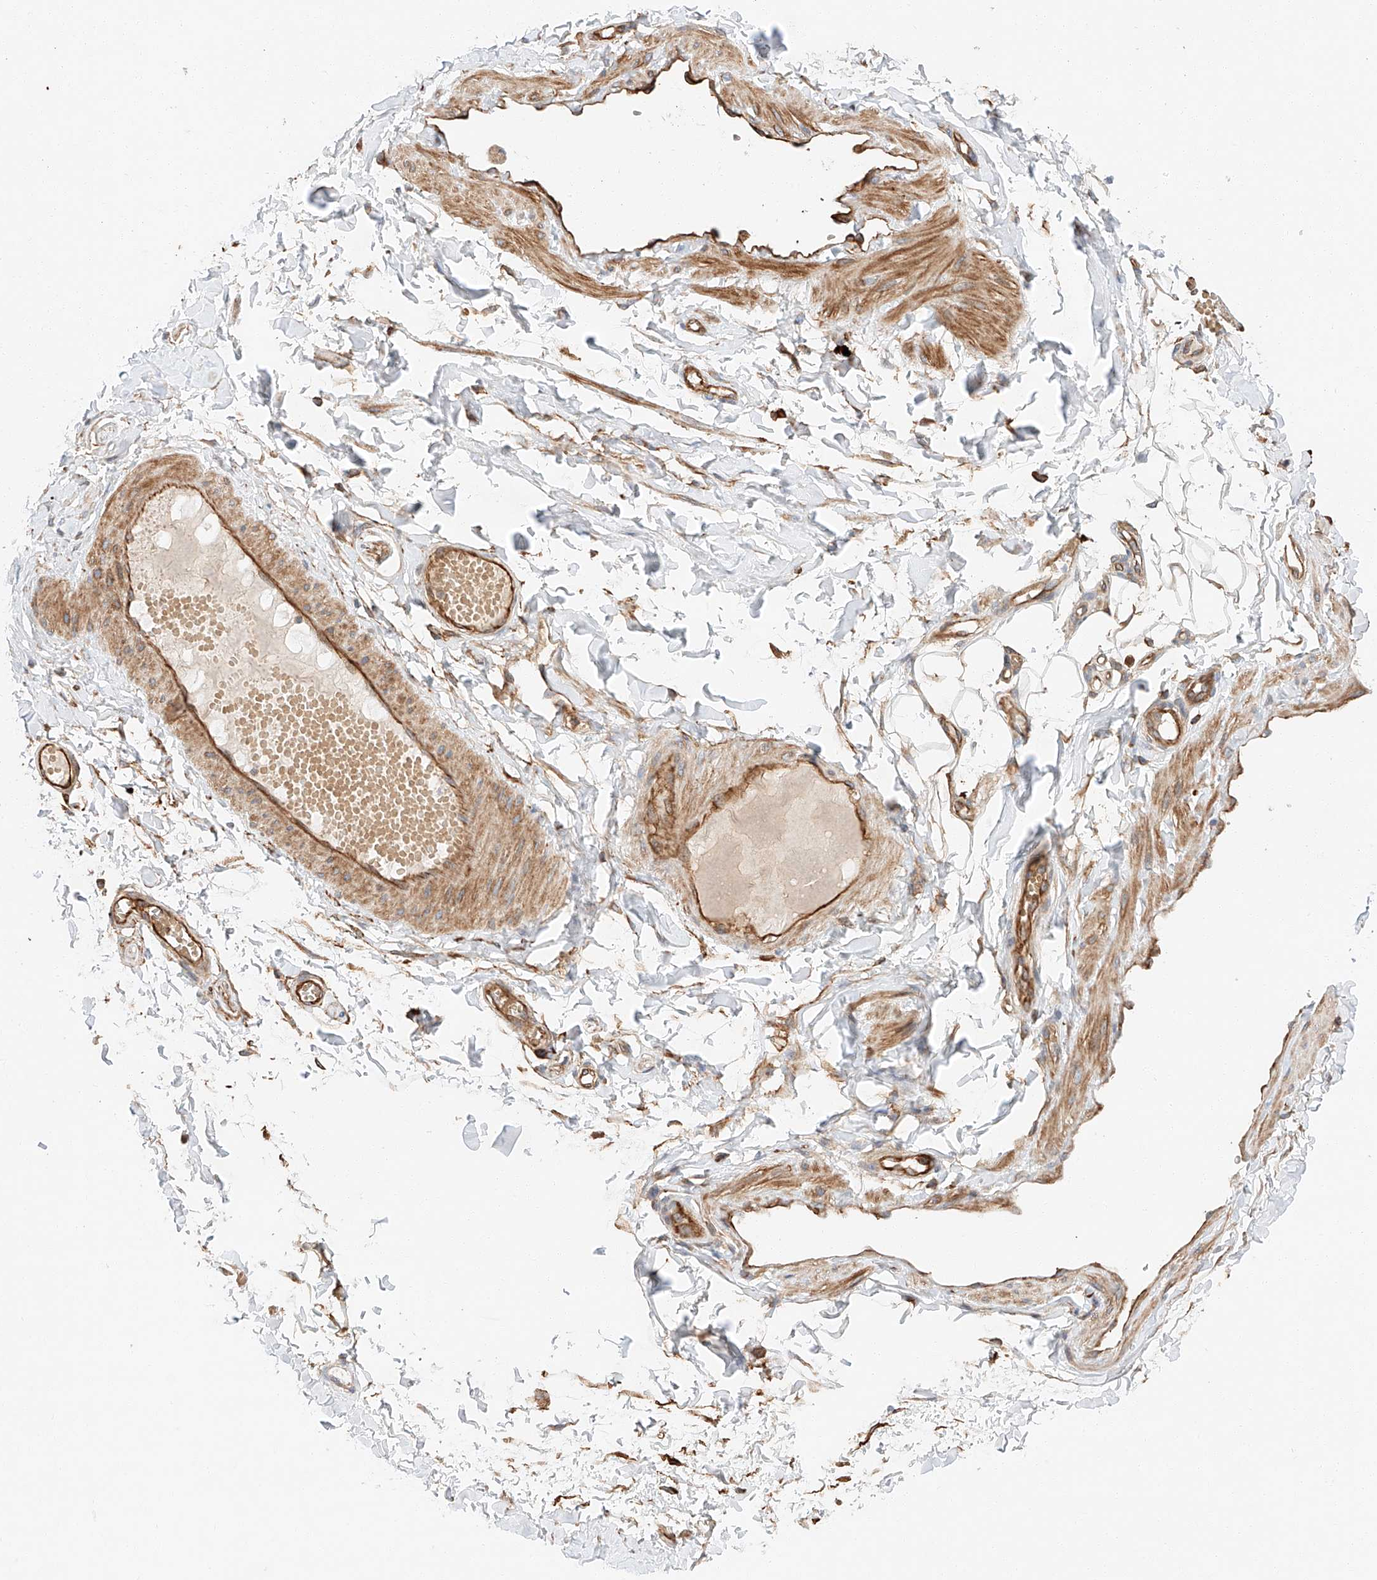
{"staining": {"intensity": "negative", "quantity": "none", "location": "none"}, "tissue": "adipose tissue", "cell_type": "Adipocytes", "image_type": "normal", "snomed": [{"axis": "morphology", "description": "Normal tissue, NOS"}, {"axis": "topography", "description": "Adipose tissue"}, {"axis": "topography", "description": "Vascular tissue"}, {"axis": "topography", "description": "Peripheral nerve tissue"}], "caption": "Immunohistochemistry (IHC) image of normal adipose tissue: adipose tissue stained with DAB displays no significant protein staining in adipocytes.", "gene": "MINDY4", "patient": {"sex": "male", "age": 25}}